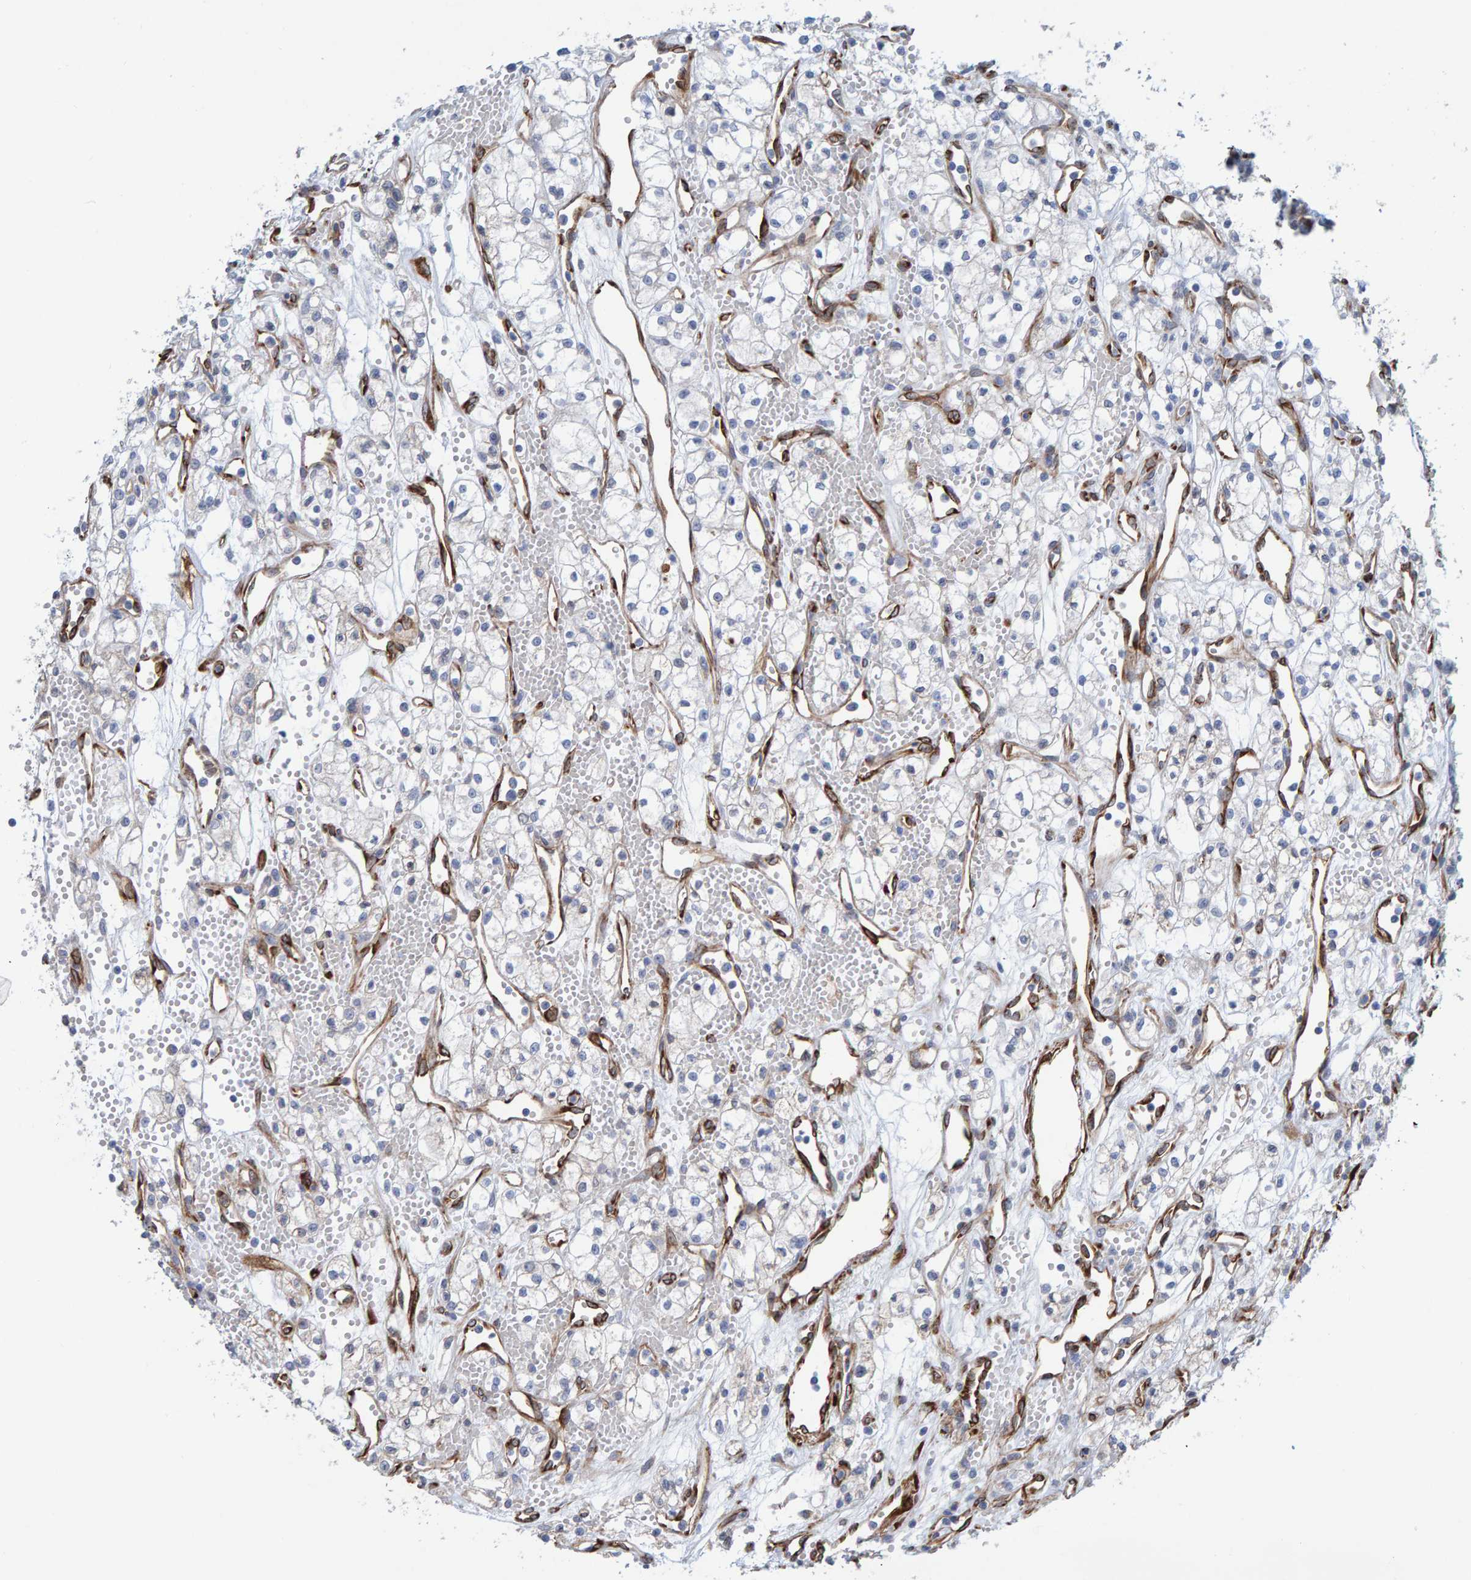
{"staining": {"intensity": "negative", "quantity": "none", "location": "none"}, "tissue": "renal cancer", "cell_type": "Tumor cells", "image_type": "cancer", "snomed": [{"axis": "morphology", "description": "Adenocarcinoma, NOS"}, {"axis": "topography", "description": "Kidney"}], "caption": "Immunohistochemistry of human adenocarcinoma (renal) demonstrates no positivity in tumor cells.", "gene": "MMP16", "patient": {"sex": "male", "age": 59}}